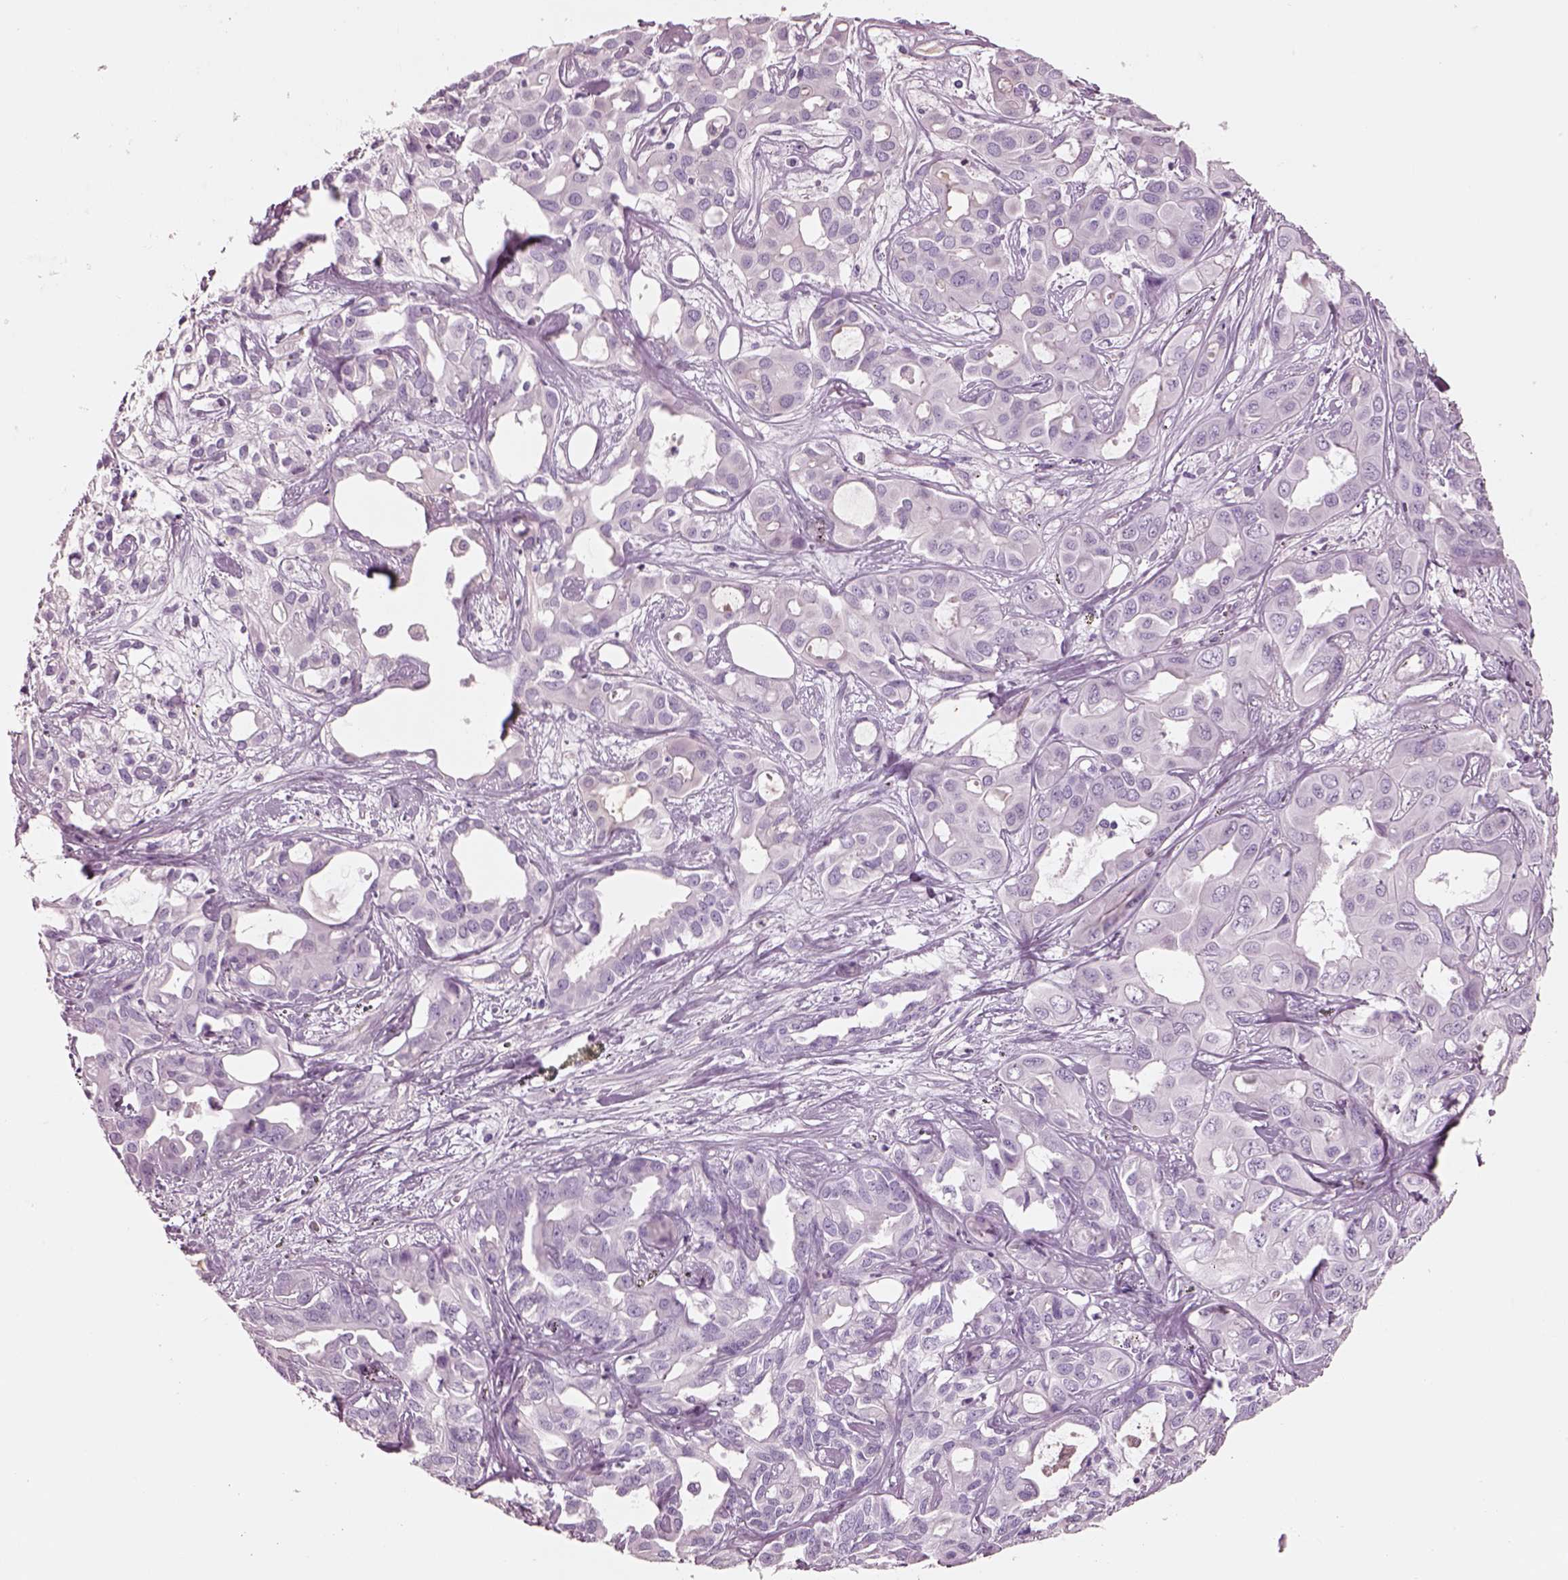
{"staining": {"intensity": "negative", "quantity": "none", "location": "none"}, "tissue": "liver cancer", "cell_type": "Tumor cells", "image_type": "cancer", "snomed": [{"axis": "morphology", "description": "Cholangiocarcinoma"}, {"axis": "topography", "description": "Liver"}], "caption": "Tumor cells show no significant protein staining in cholangiocarcinoma (liver). (DAB immunohistochemistry with hematoxylin counter stain).", "gene": "IGLL1", "patient": {"sex": "female", "age": 60}}